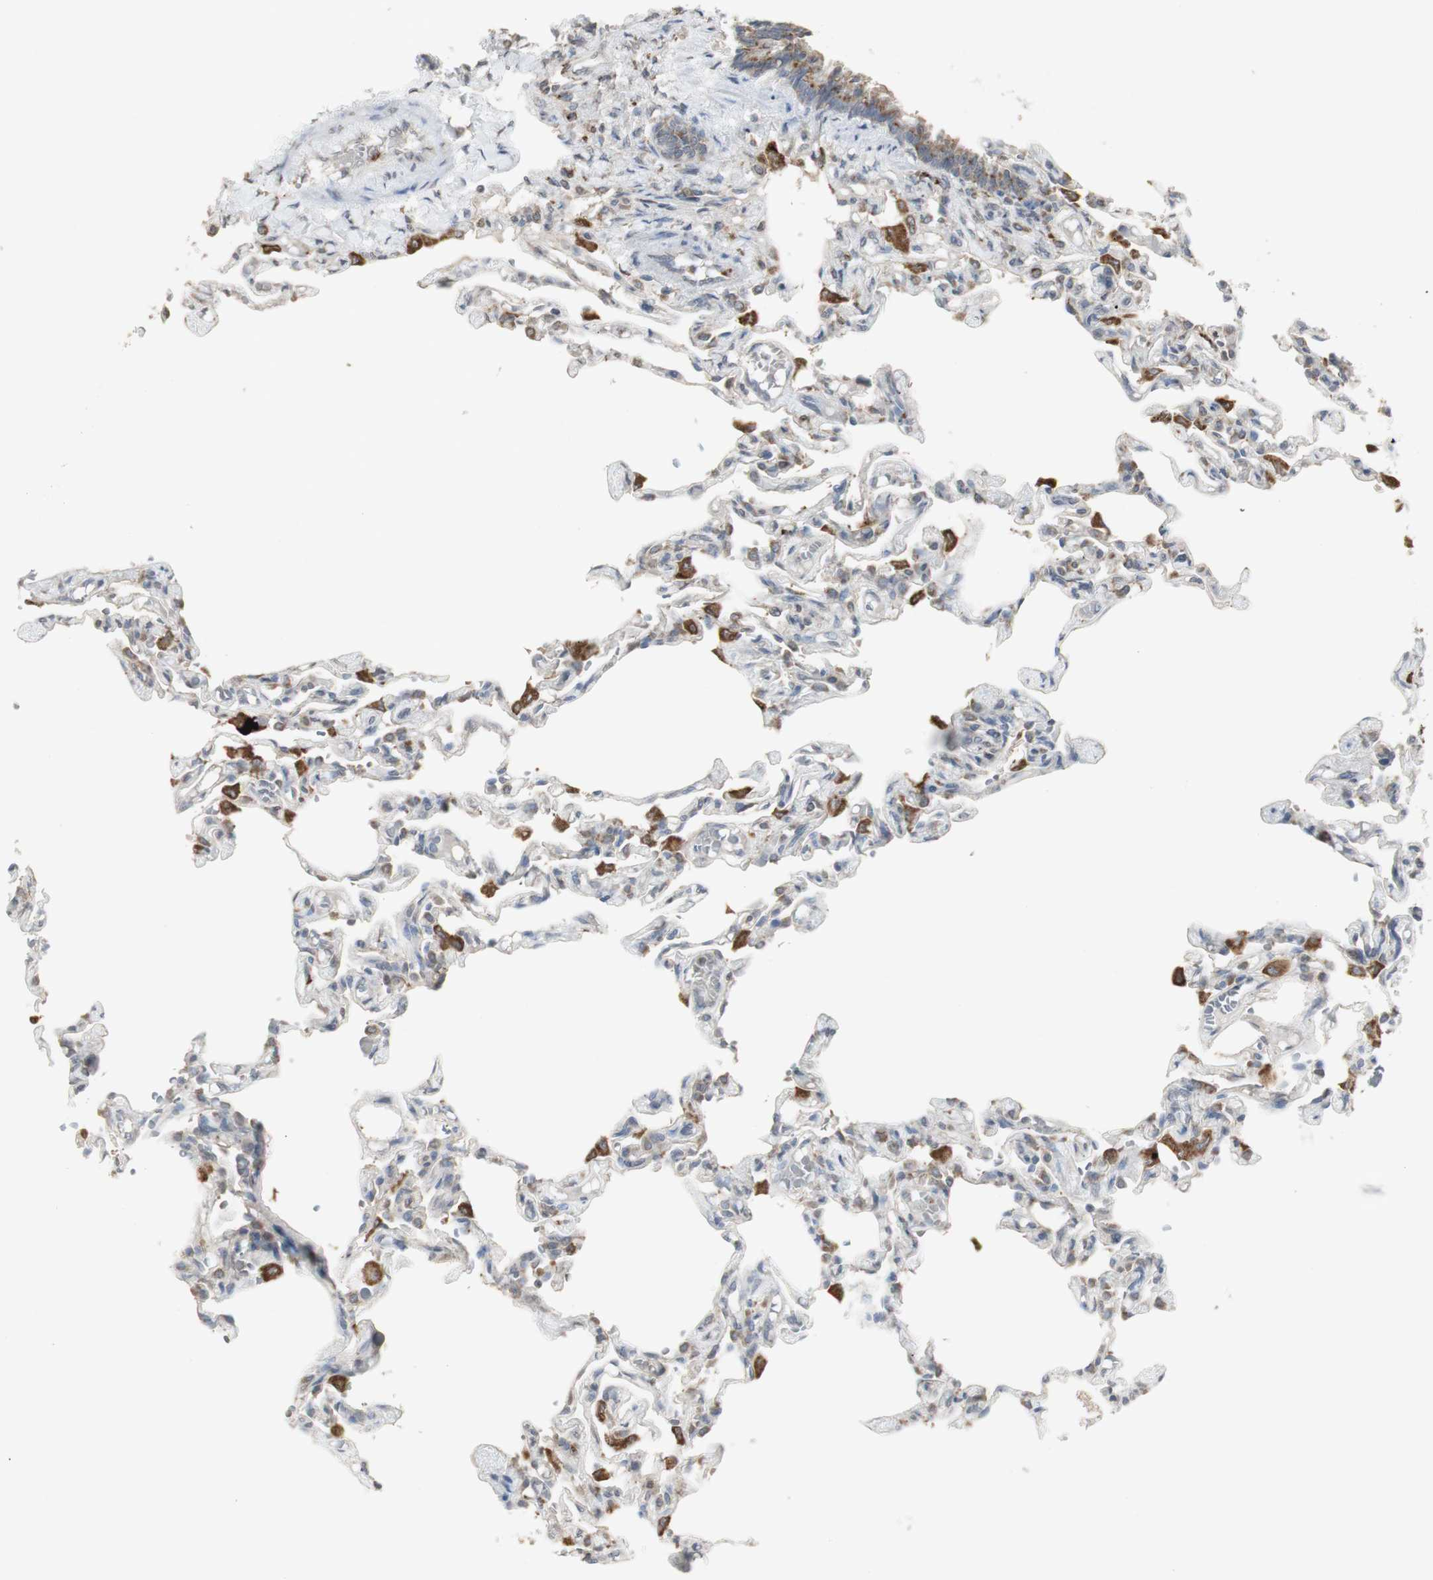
{"staining": {"intensity": "negative", "quantity": "none", "location": "none"}, "tissue": "lung", "cell_type": "Alveolar cells", "image_type": "normal", "snomed": [{"axis": "morphology", "description": "Normal tissue, NOS"}, {"axis": "topography", "description": "Lung"}], "caption": "Protein analysis of unremarkable lung exhibits no significant positivity in alveolar cells. Nuclei are stained in blue.", "gene": "ATP6V1E1", "patient": {"sex": "male", "age": 21}}